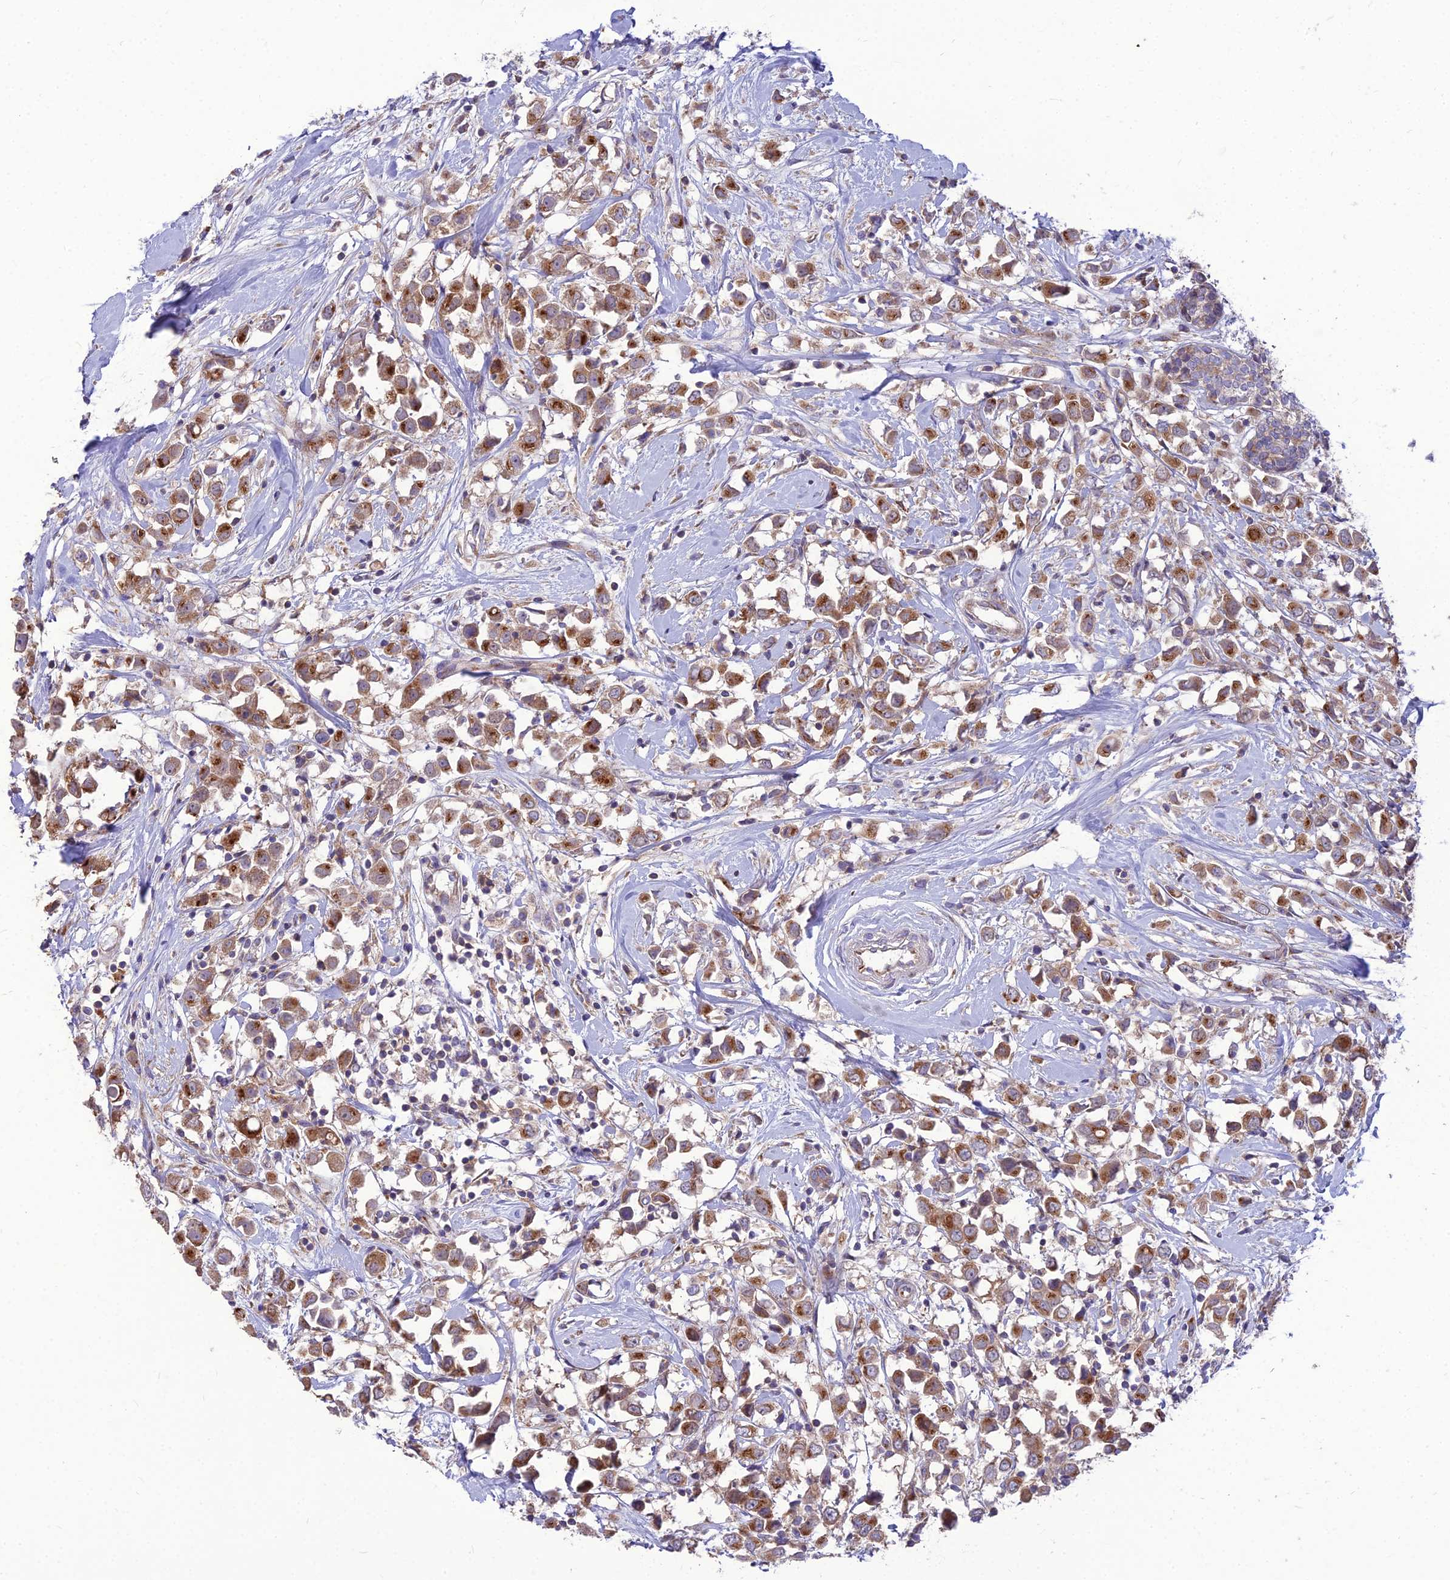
{"staining": {"intensity": "moderate", "quantity": ">75%", "location": "cytoplasmic/membranous"}, "tissue": "breast cancer", "cell_type": "Tumor cells", "image_type": "cancer", "snomed": [{"axis": "morphology", "description": "Duct carcinoma"}, {"axis": "topography", "description": "Breast"}], "caption": "Immunohistochemistry (IHC) of infiltrating ductal carcinoma (breast) demonstrates medium levels of moderate cytoplasmic/membranous staining in about >75% of tumor cells. The staining is performed using DAB (3,3'-diaminobenzidine) brown chromogen to label protein expression. The nuclei are counter-stained blue using hematoxylin.", "gene": "SPRYD7", "patient": {"sex": "female", "age": 61}}